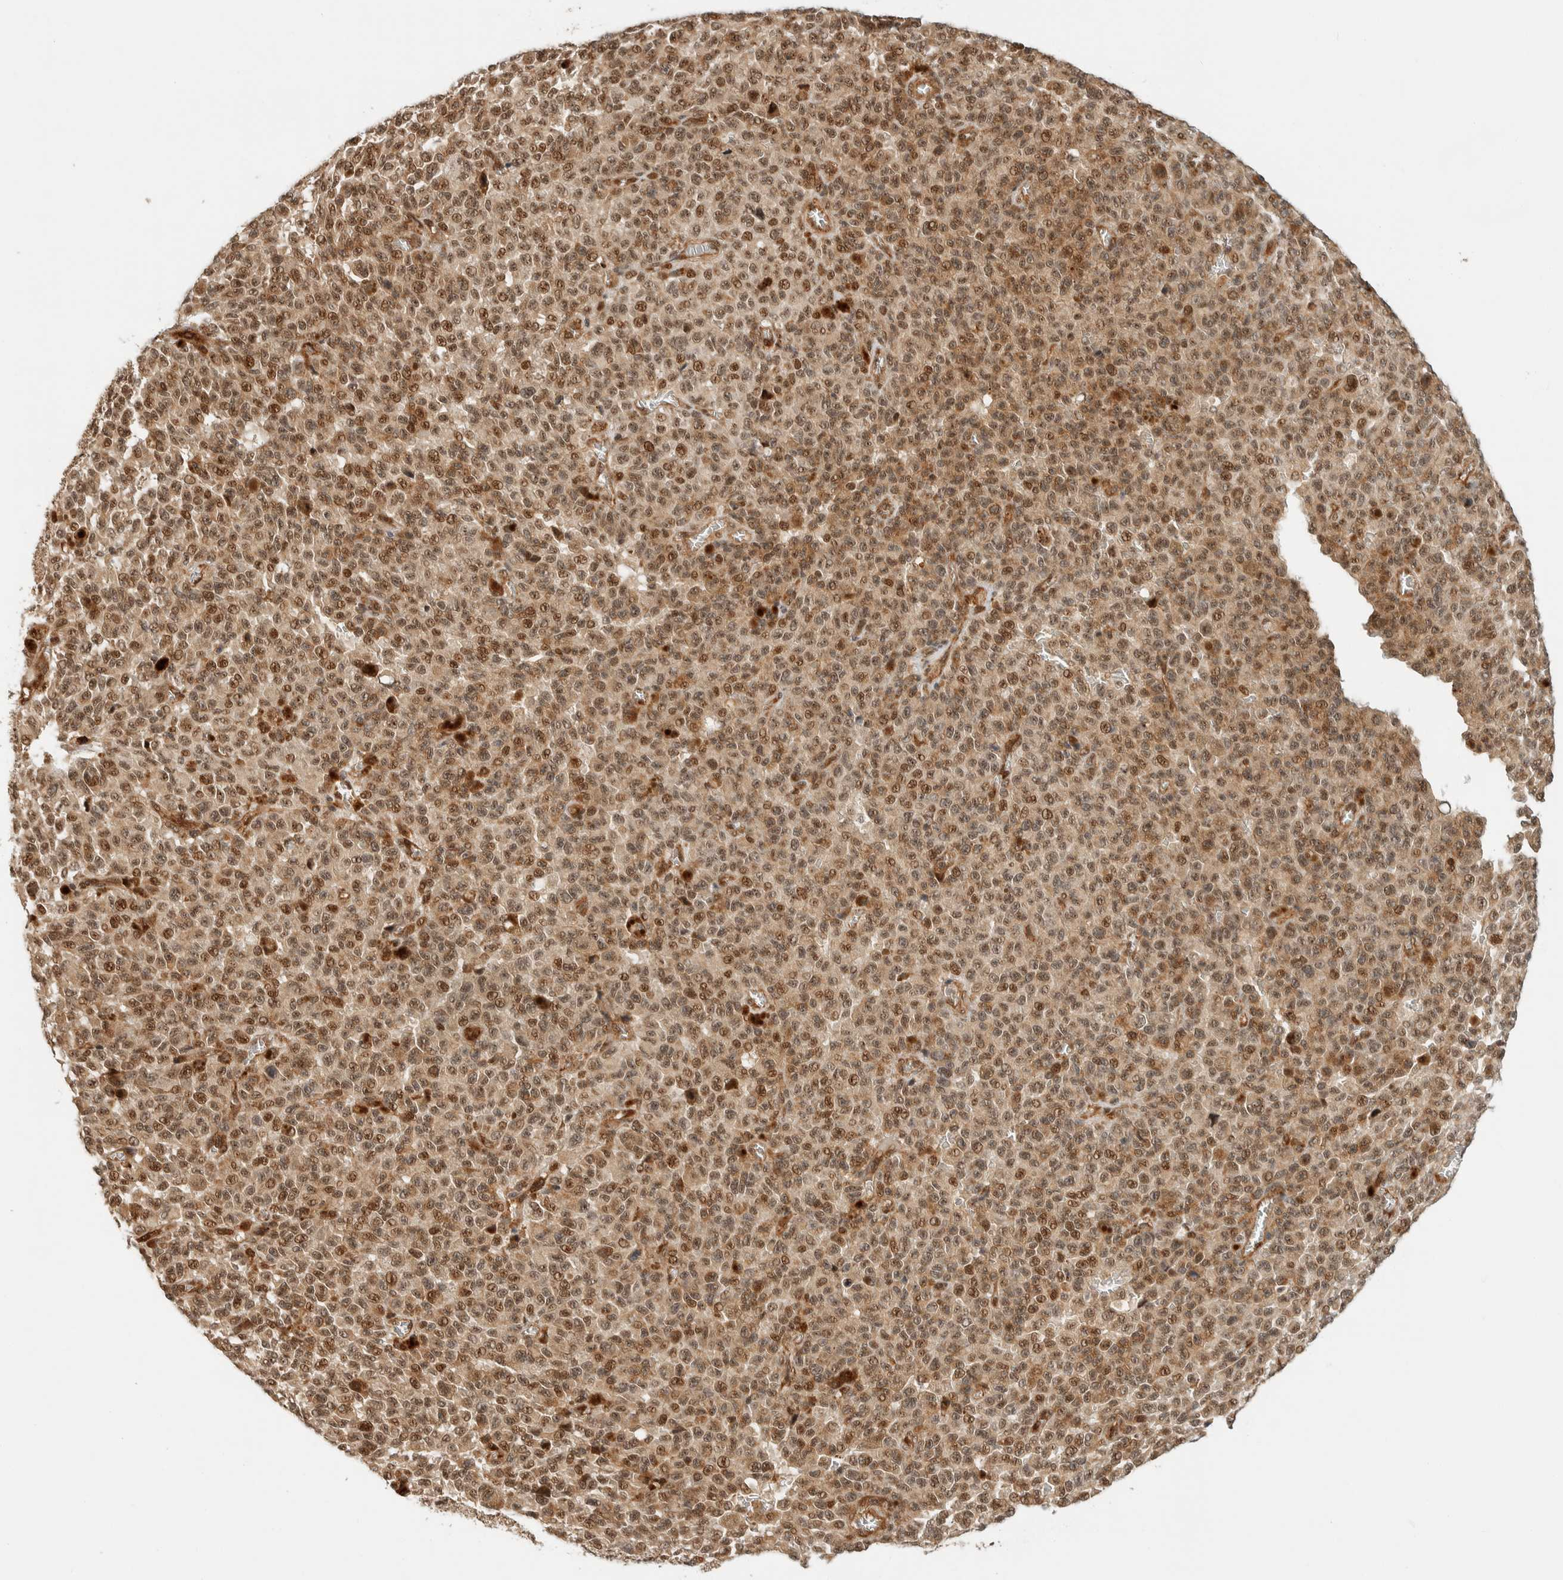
{"staining": {"intensity": "weak", "quantity": ">75%", "location": "nuclear"}, "tissue": "melanoma", "cell_type": "Tumor cells", "image_type": "cancer", "snomed": [{"axis": "morphology", "description": "Malignant melanoma, NOS"}, {"axis": "topography", "description": "Skin"}], "caption": "Protein staining by IHC demonstrates weak nuclear staining in approximately >75% of tumor cells in malignant melanoma.", "gene": "SIK1", "patient": {"sex": "female", "age": 82}}